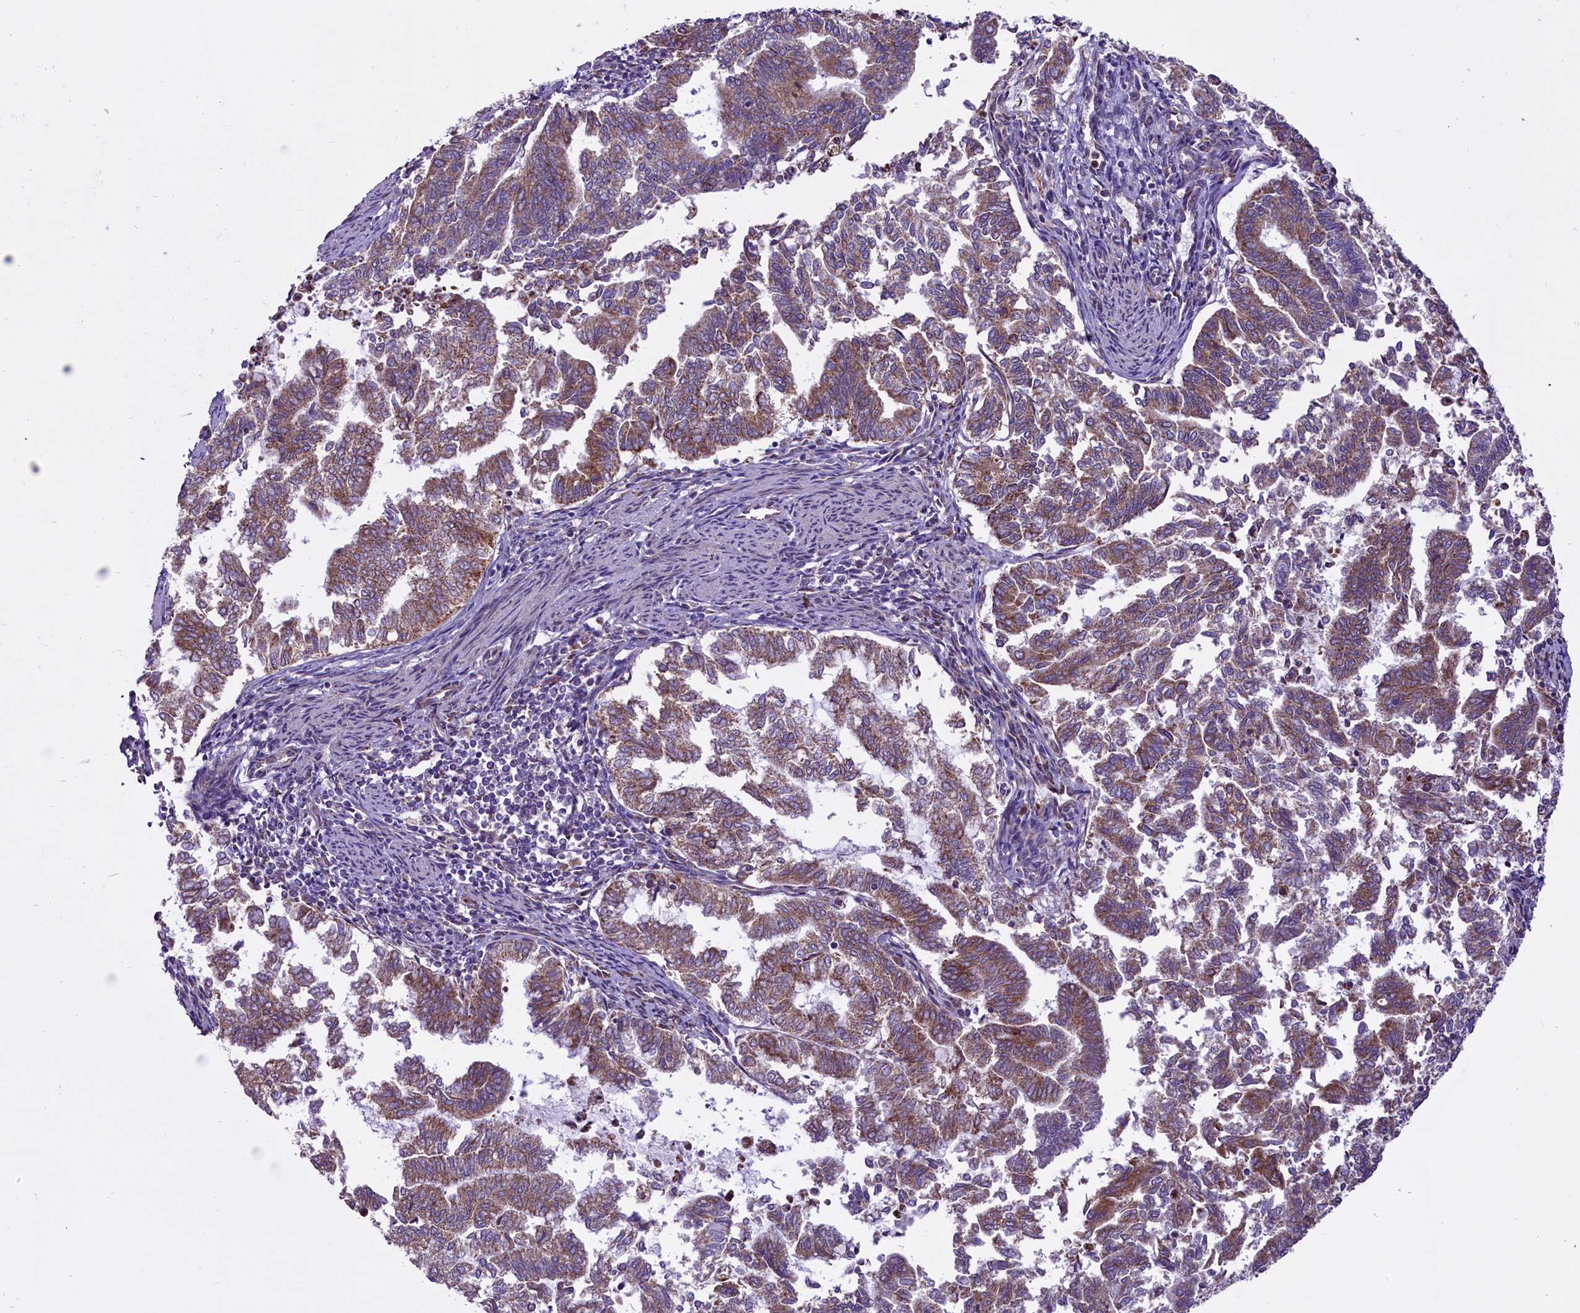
{"staining": {"intensity": "moderate", "quantity": ">75%", "location": "cytoplasmic/membranous"}, "tissue": "endometrial cancer", "cell_type": "Tumor cells", "image_type": "cancer", "snomed": [{"axis": "morphology", "description": "Adenocarcinoma, NOS"}, {"axis": "topography", "description": "Endometrium"}], "caption": "Protein analysis of endometrial cancer tissue shows moderate cytoplasmic/membranous positivity in about >75% of tumor cells.", "gene": "PTPRU", "patient": {"sex": "female", "age": 79}}